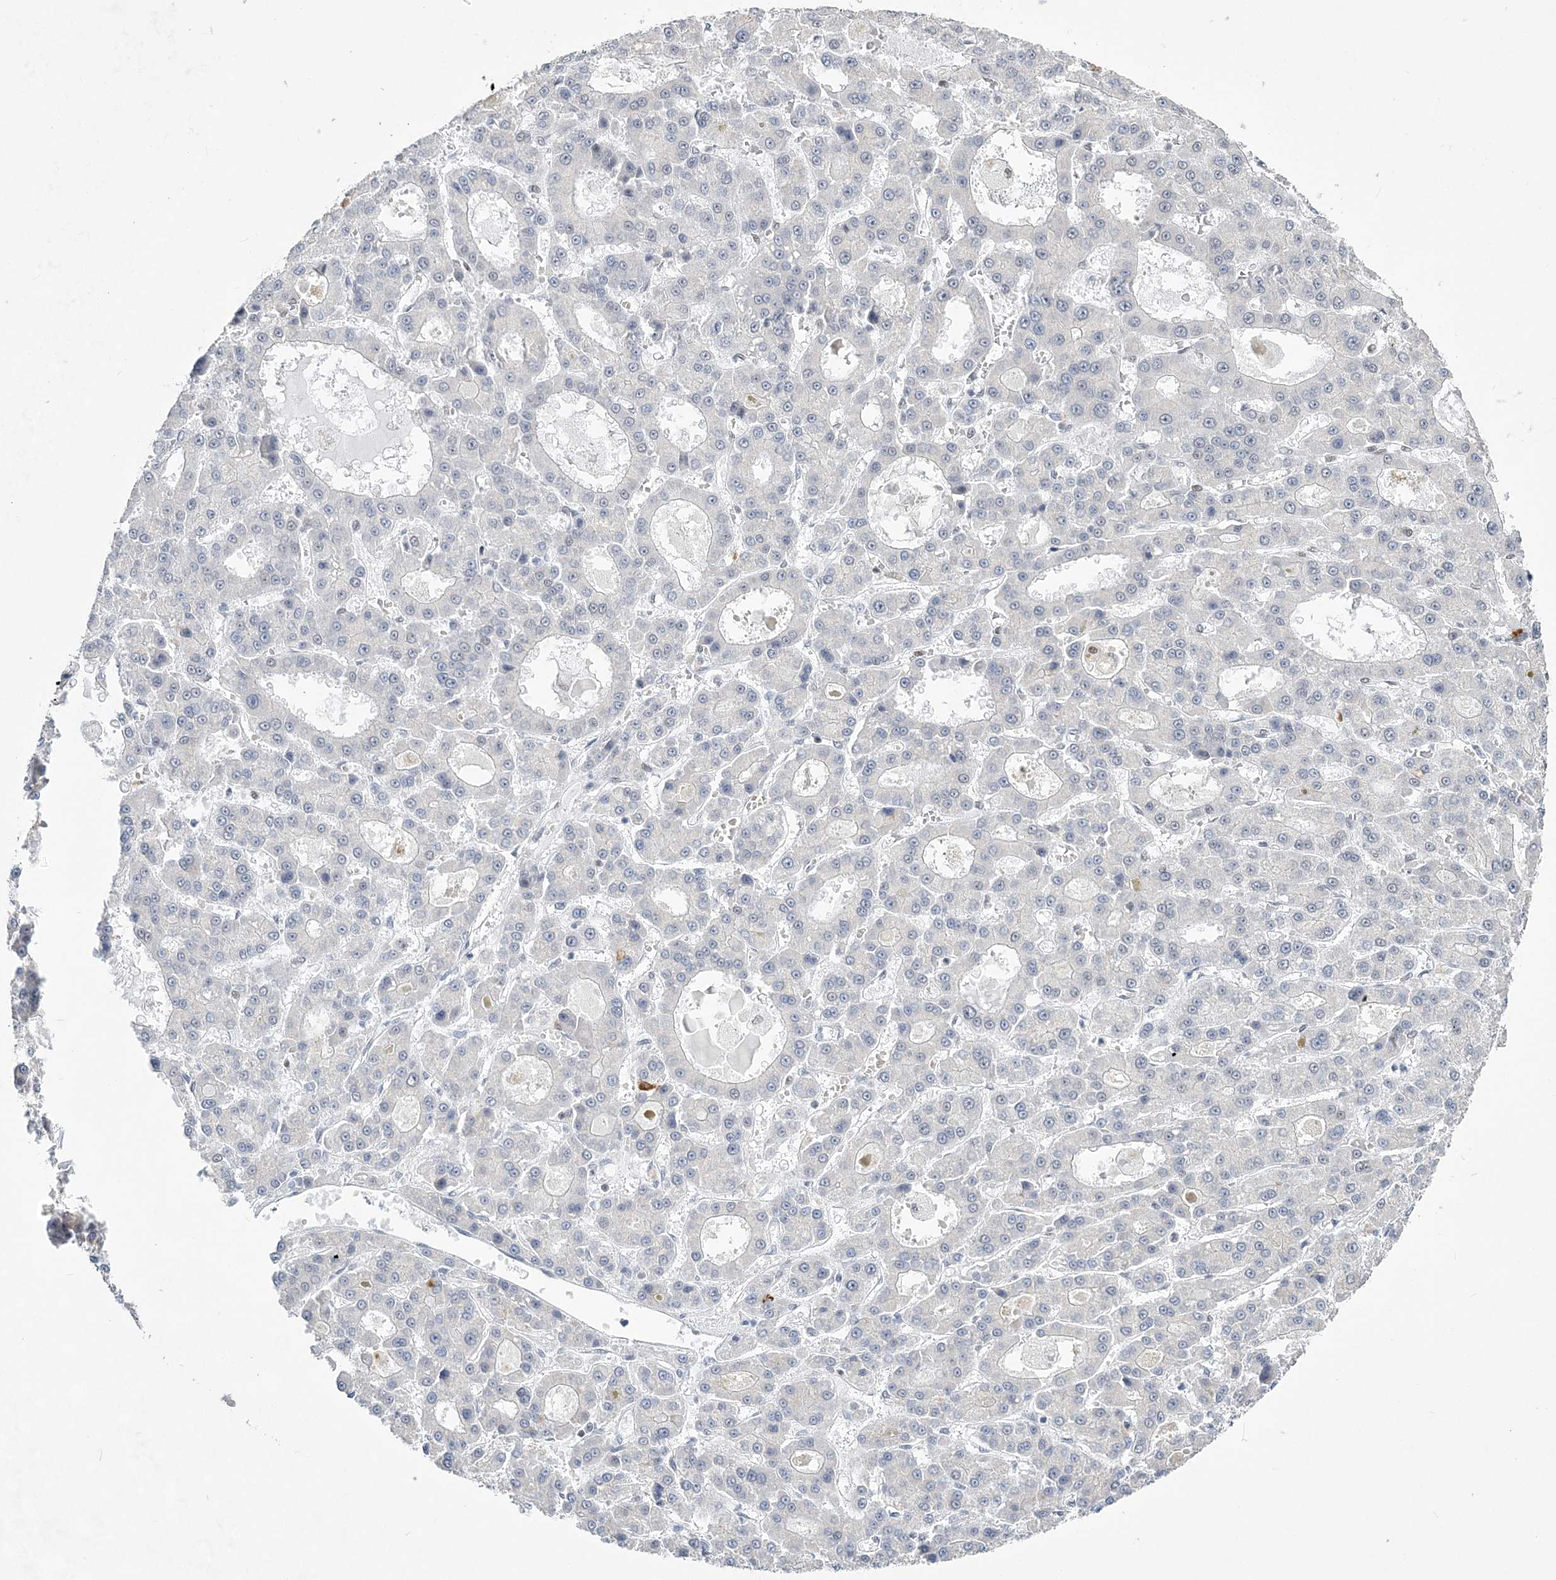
{"staining": {"intensity": "negative", "quantity": "none", "location": "none"}, "tissue": "liver cancer", "cell_type": "Tumor cells", "image_type": "cancer", "snomed": [{"axis": "morphology", "description": "Carcinoma, Hepatocellular, NOS"}, {"axis": "topography", "description": "Liver"}], "caption": "Tumor cells are negative for protein expression in human hepatocellular carcinoma (liver).", "gene": "ZBTB7A", "patient": {"sex": "male", "age": 70}}